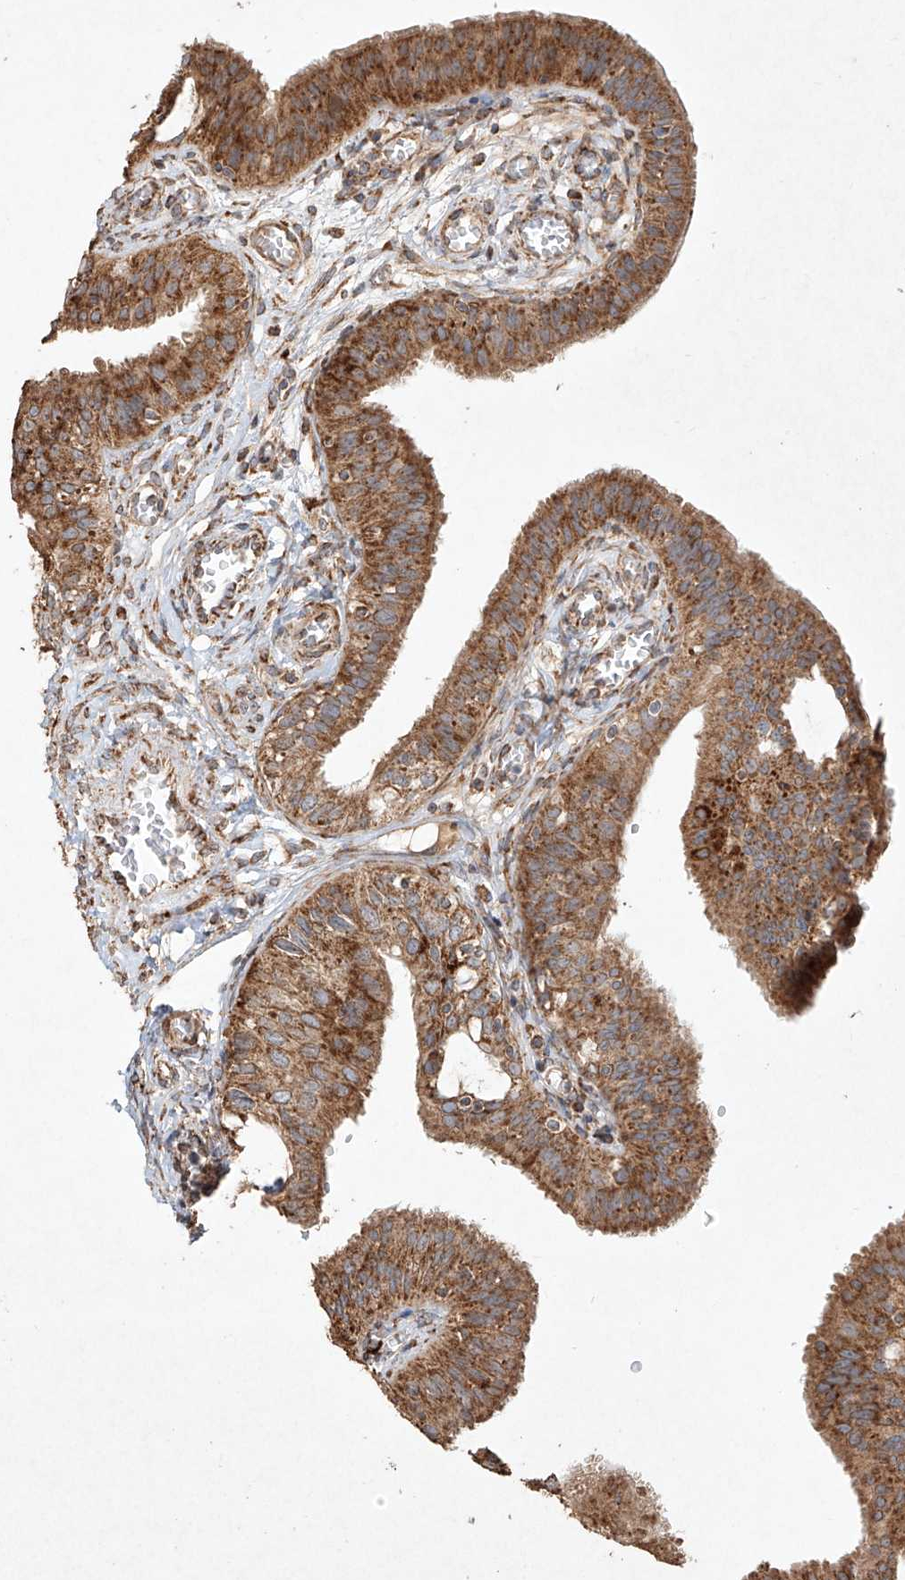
{"staining": {"intensity": "moderate", "quantity": ">75%", "location": "cytoplasmic/membranous"}, "tissue": "fallopian tube", "cell_type": "Glandular cells", "image_type": "normal", "snomed": [{"axis": "morphology", "description": "Normal tissue, NOS"}, {"axis": "topography", "description": "Fallopian tube"}, {"axis": "topography", "description": "Ovary"}], "caption": "The image demonstrates immunohistochemical staining of benign fallopian tube. There is moderate cytoplasmic/membranous expression is present in about >75% of glandular cells.", "gene": "SEMA3B", "patient": {"sex": "female", "age": 42}}